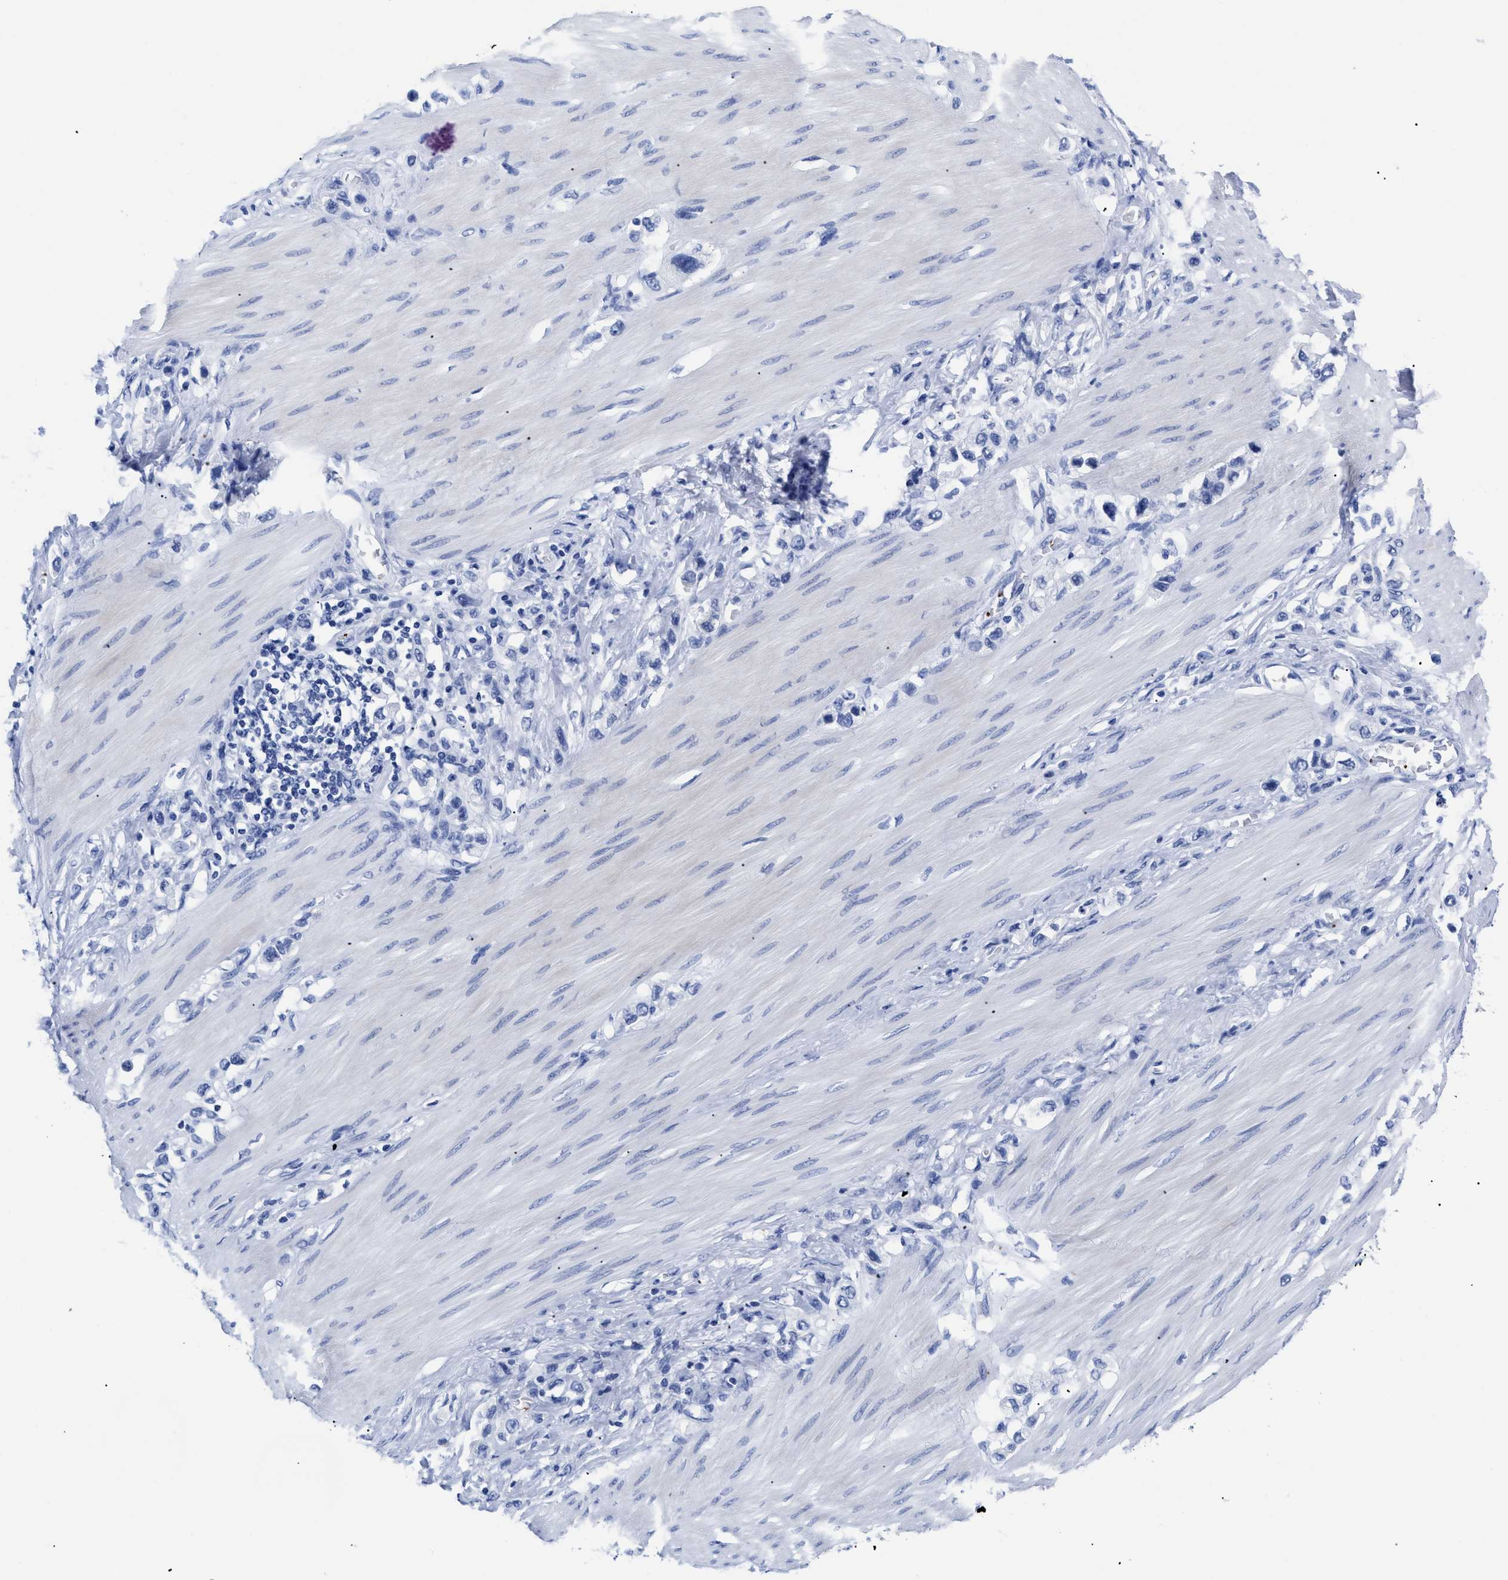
{"staining": {"intensity": "negative", "quantity": "none", "location": "none"}, "tissue": "stomach cancer", "cell_type": "Tumor cells", "image_type": "cancer", "snomed": [{"axis": "morphology", "description": "Adenocarcinoma, NOS"}, {"axis": "topography", "description": "Stomach"}], "caption": "This photomicrograph is of stomach cancer (adenocarcinoma) stained with immunohistochemistry (IHC) to label a protein in brown with the nuclei are counter-stained blue. There is no expression in tumor cells.", "gene": "TREML1", "patient": {"sex": "female", "age": 65}}